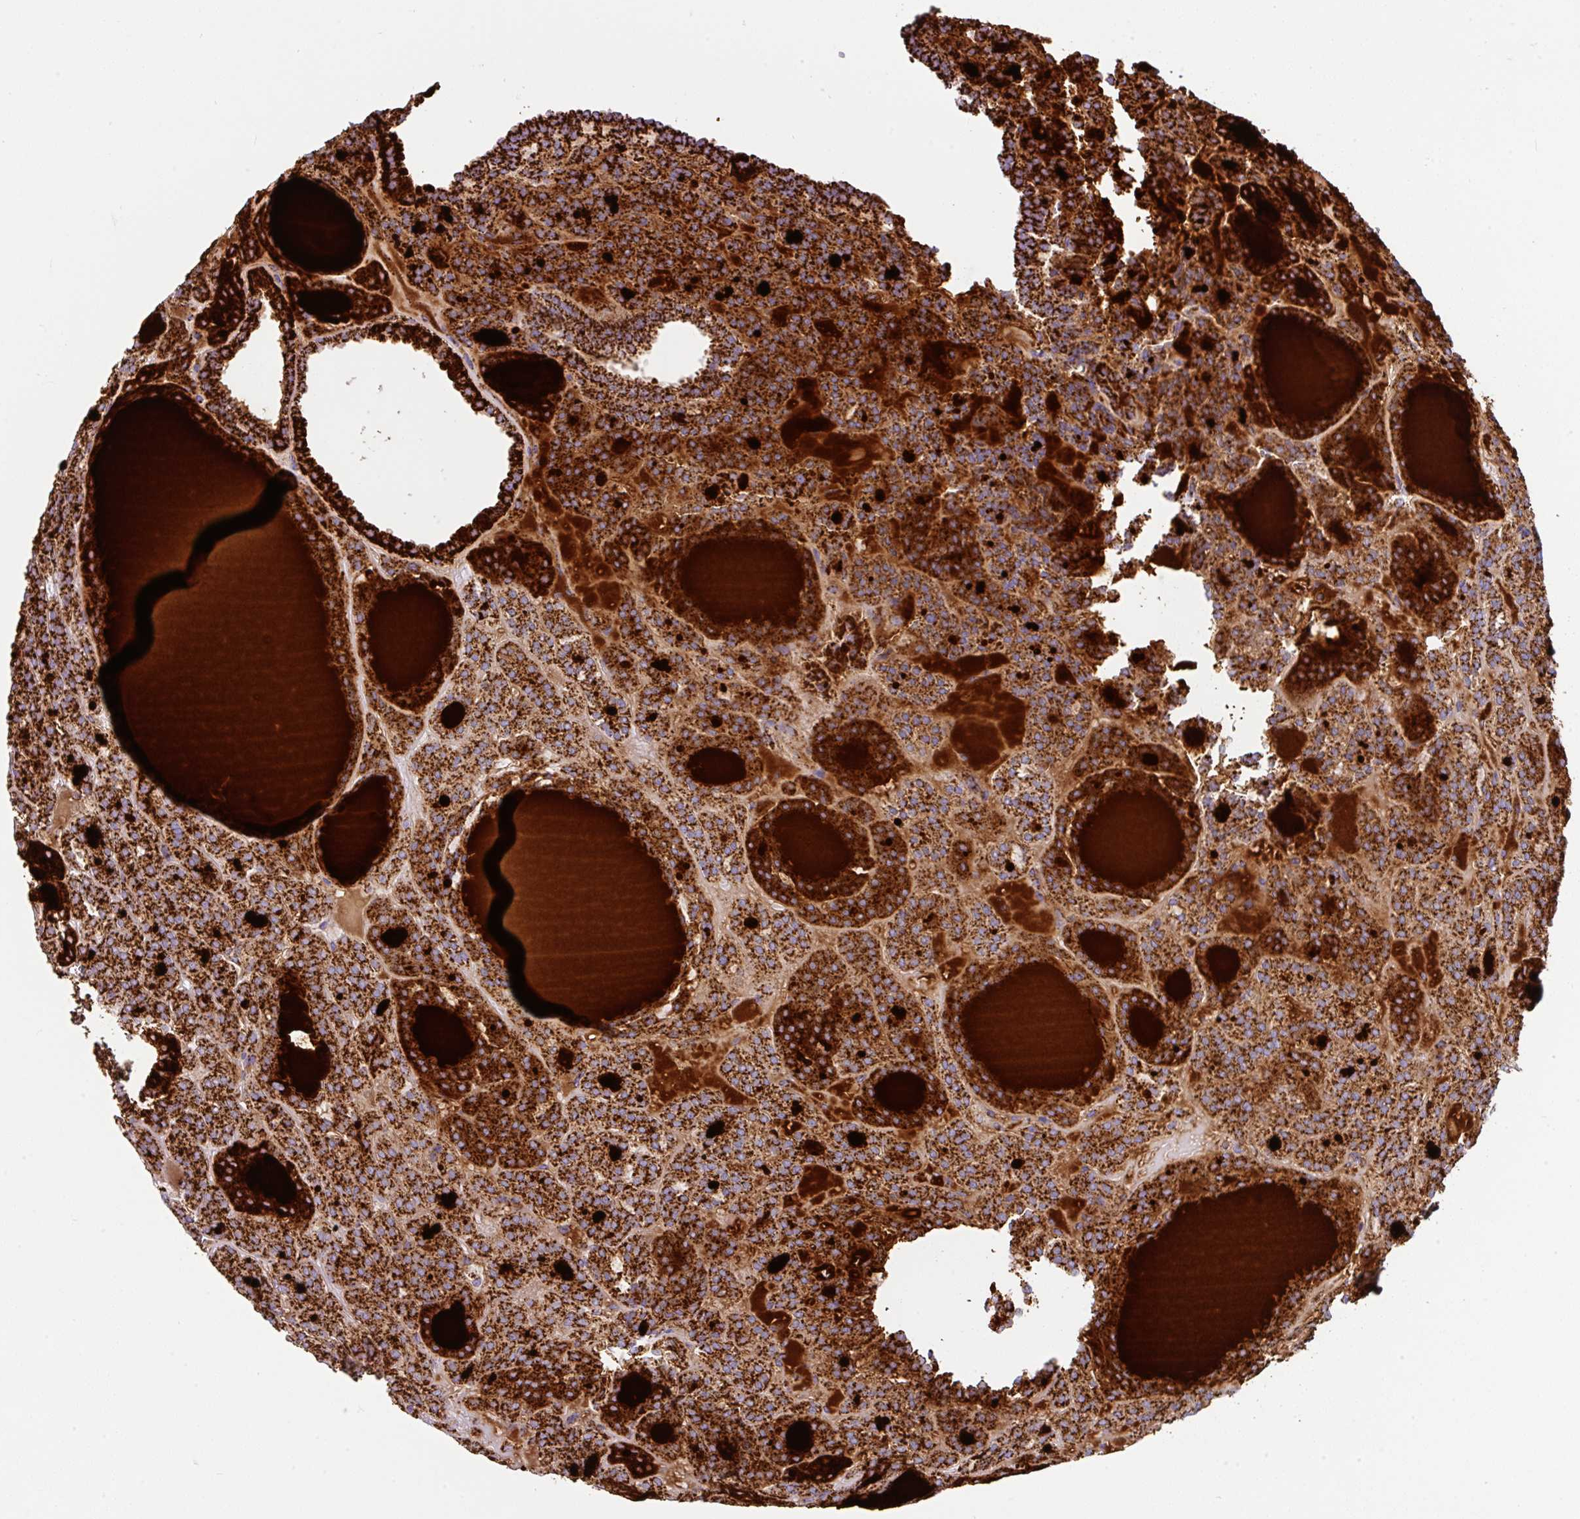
{"staining": {"intensity": "strong", "quantity": ">75%", "location": "cytoplasmic/membranous"}, "tissue": "thyroid cancer", "cell_type": "Tumor cells", "image_type": "cancer", "snomed": [{"axis": "morphology", "description": "Follicular adenoma carcinoma, NOS"}, {"axis": "topography", "description": "Thyroid gland"}], "caption": "Thyroid cancer was stained to show a protein in brown. There is high levels of strong cytoplasmic/membranous expression in approximately >75% of tumor cells.", "gene": "ANKRD33B", "patient": {"sex": "female", "age": 63}}